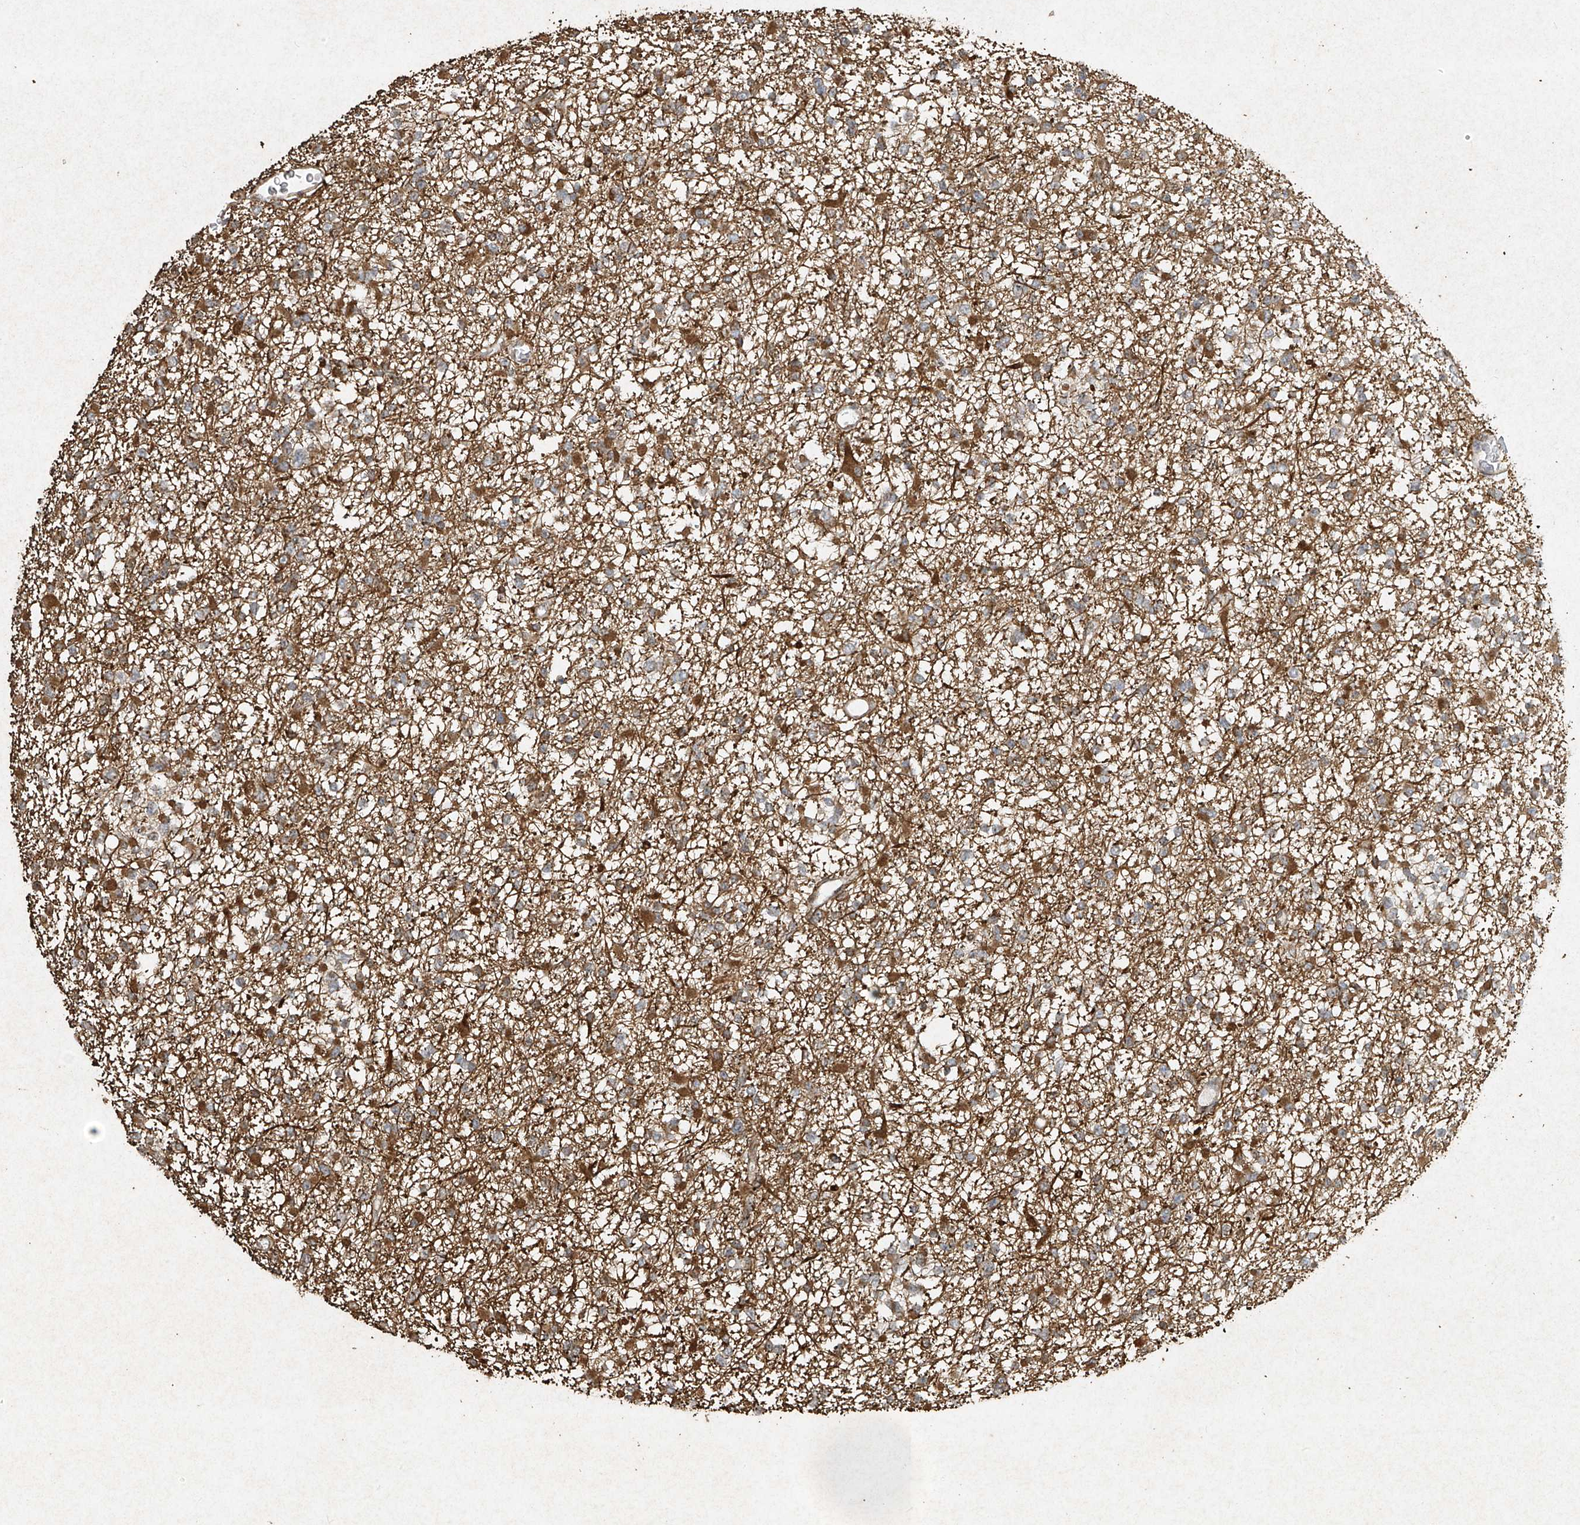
{"staining": {"intensity": "moderate", "quantity": ">75%", "location": "cytoplasmic/membranous"}, "tissue": "glioma", "cell_type": "Tumor cells", "image_type": "cancer", "snomed": [{"axis": "morphology", "description": "Glioma, malignant, Low grade"}, {"axis": "topography", "description": "Brain"}], "caption": "Tumor cells show medium levels of moderate cytoplasmic/membranous positivity in about >75% of cells in human low-grade glioma (malignant). (DAB = brown stain, brightfield microscopy at high magnification).", "gene": "ERBB3", "patient": {"sex": "female", "age": 22}}